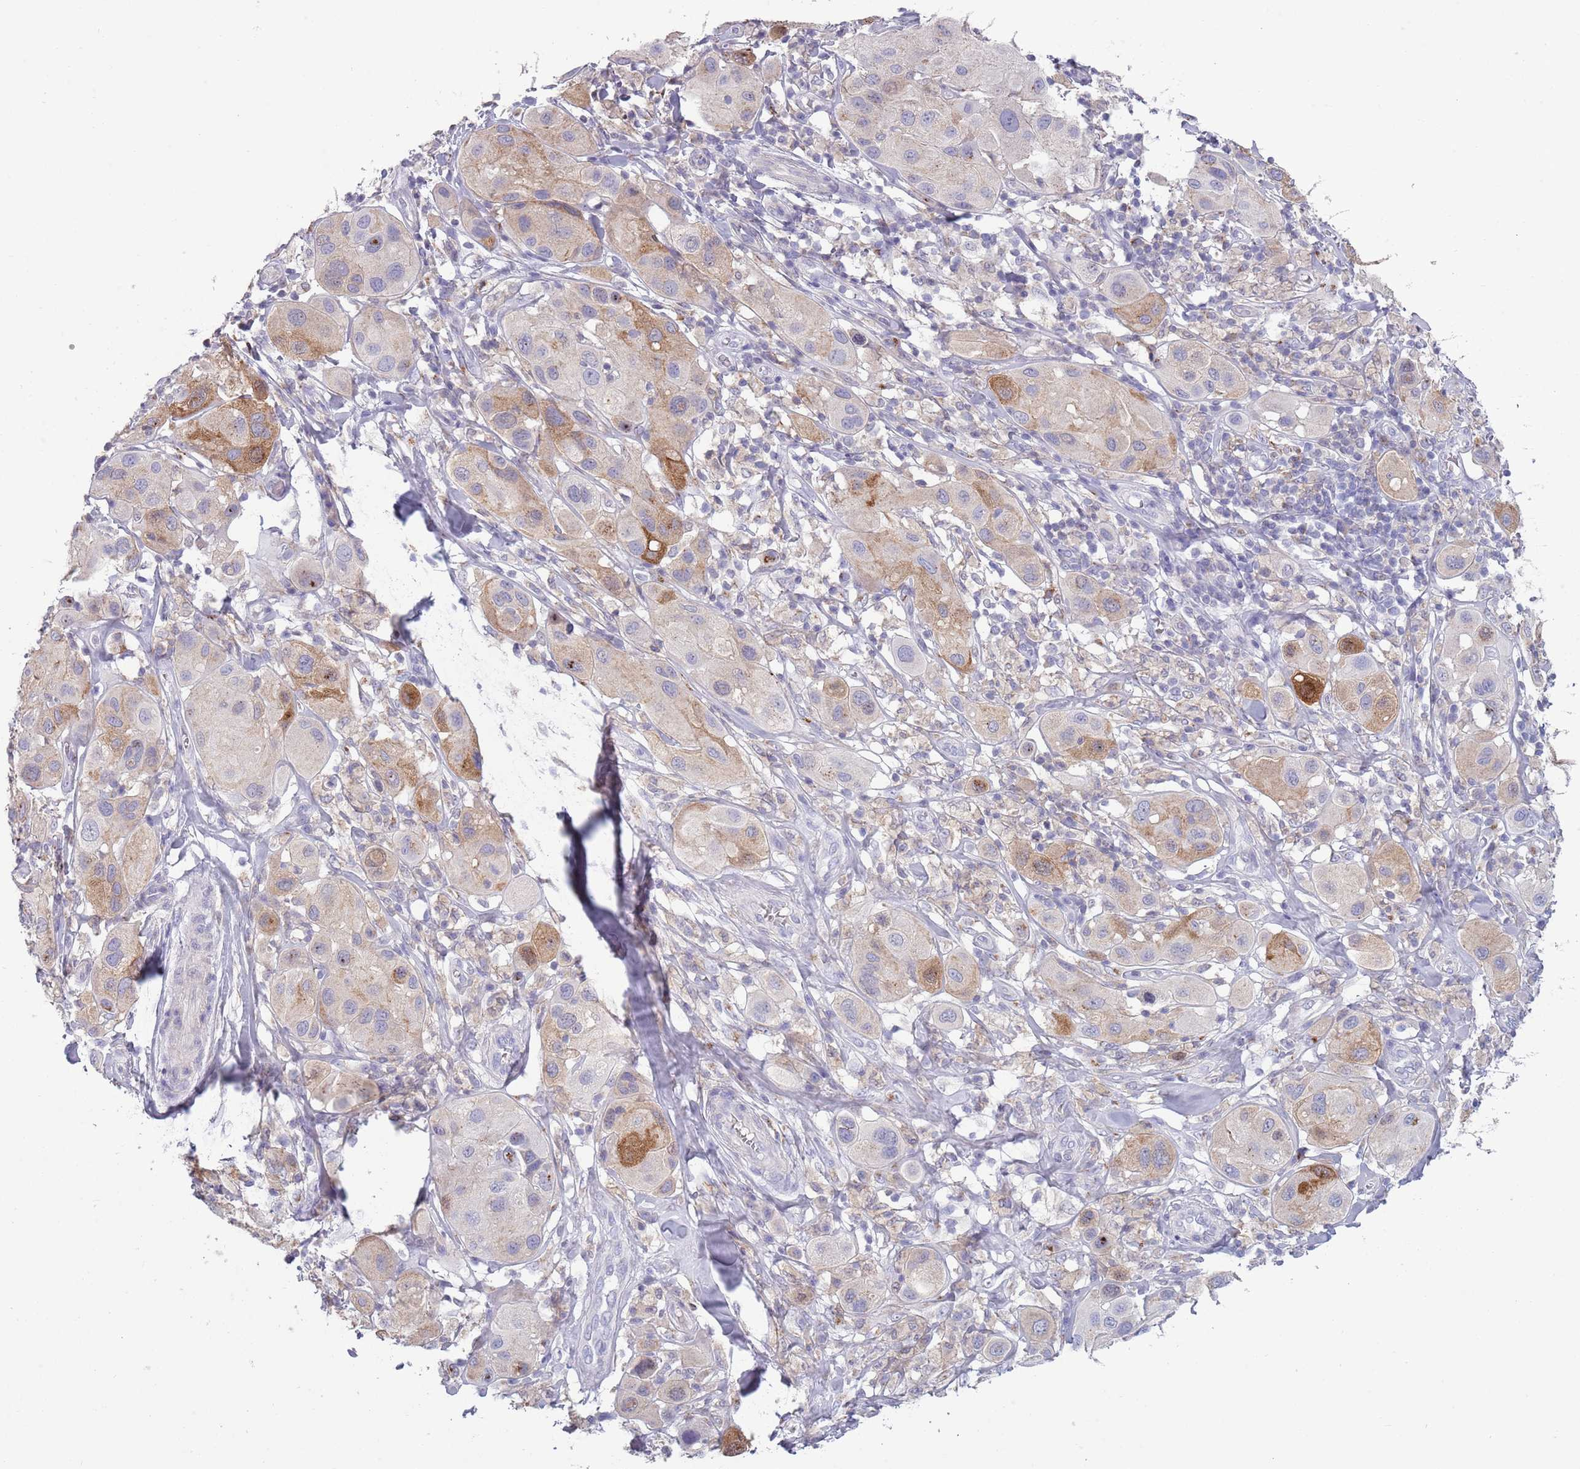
{"staining": {"intensity": "moderate", "quantity": "<25%", "location": "cytoplasmic/membranous"}, "tissue": "melanoma", "cell_type": "Tumor cells", "image_type": "cancer", "snomed": [{"axis": "morphology", "description": "Malignant melanoma, Metastatic site"}, {"axis": "topography", "description": "Skin"}], "caption": "DAB immunohistochemical staining of malignant melanoma (metastatic site) displays moderate cytoplasmic/membranous protein expression in approximately <25% of tumor cells.", "gene": "ACSBG1", "patient": {"sex": "male", "age": 41}}